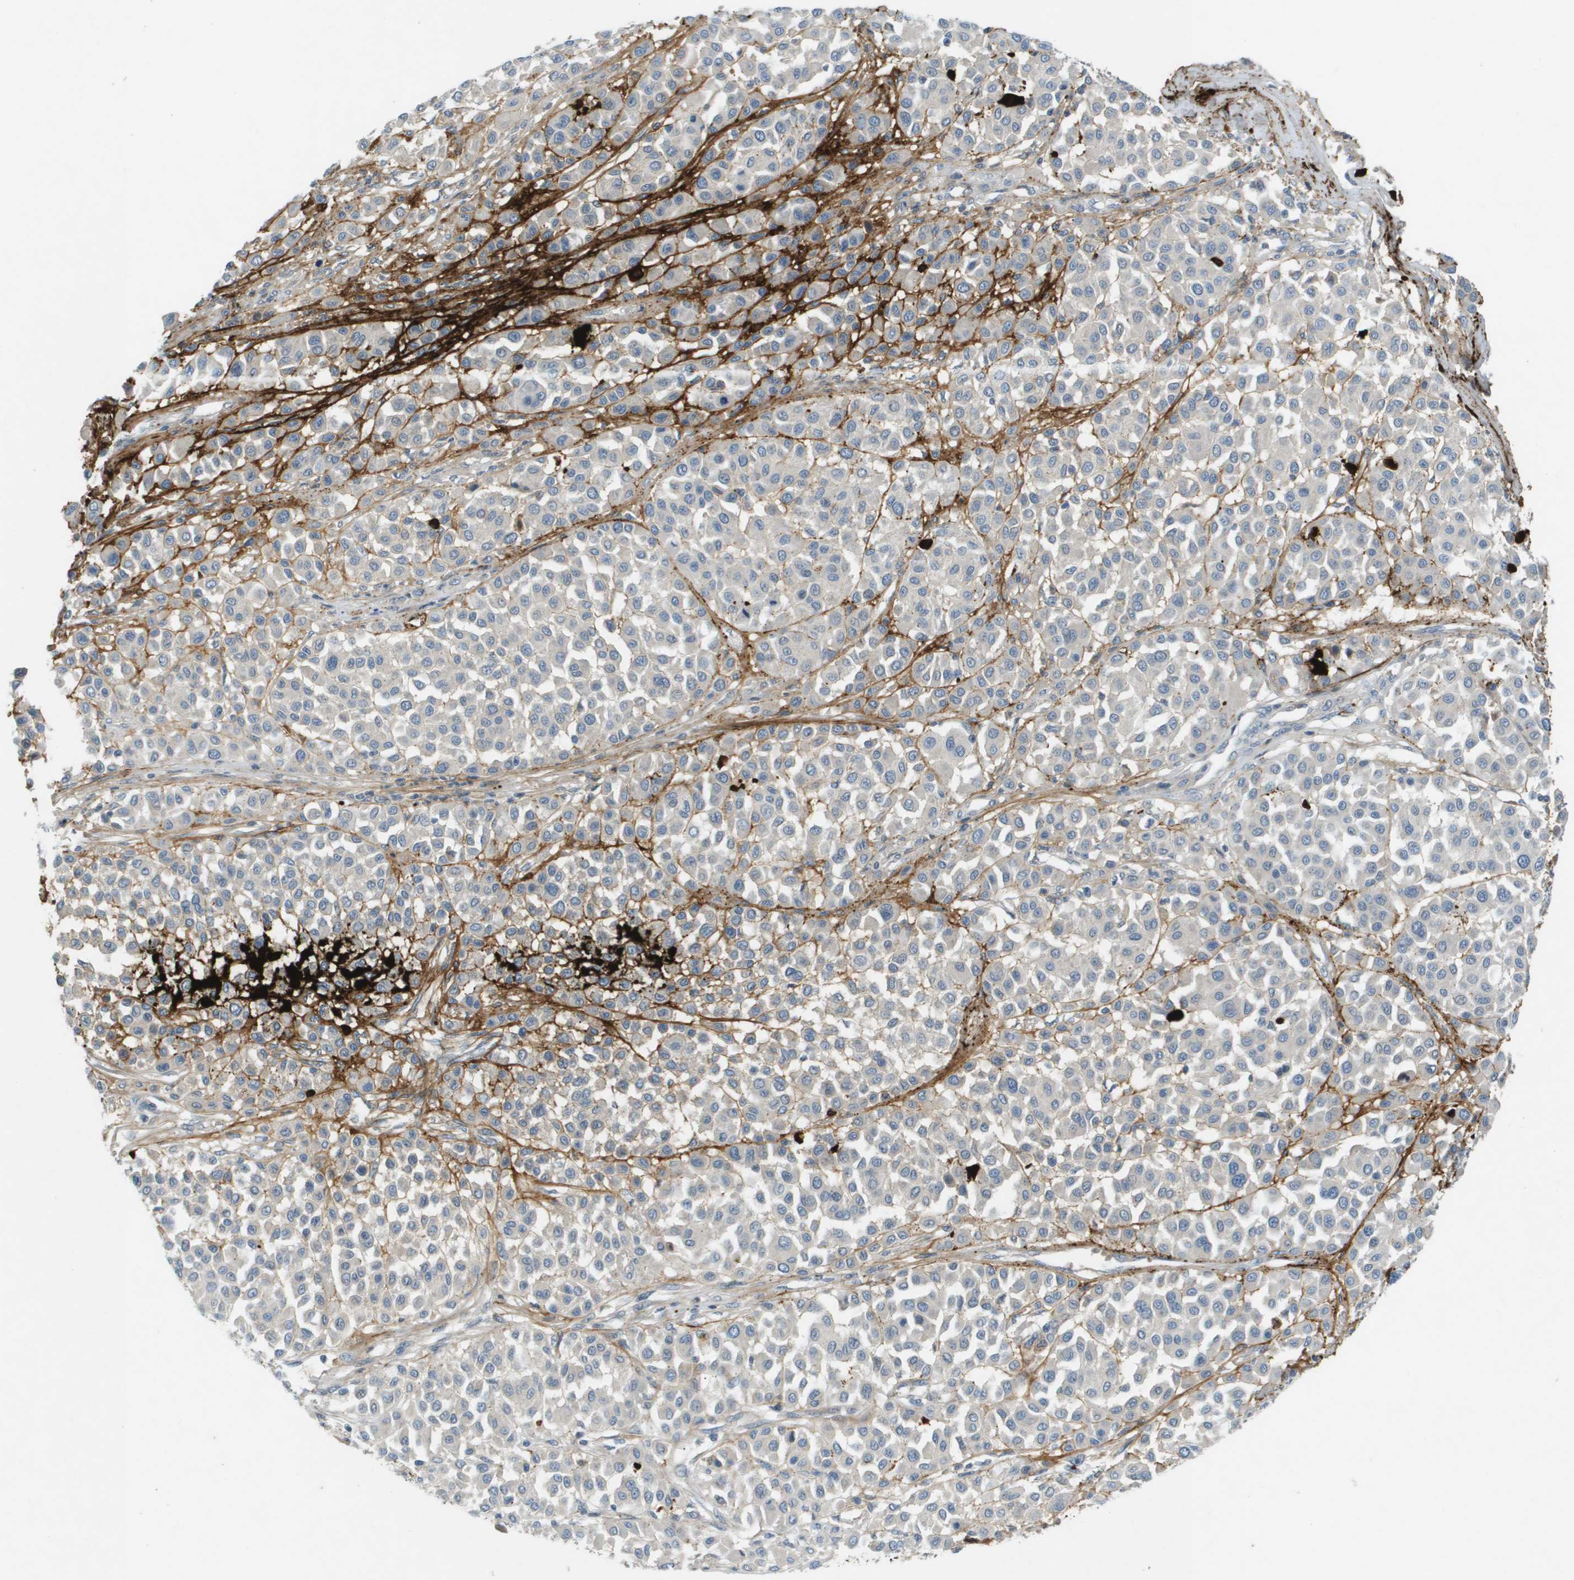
{"staining": {"intensity": "negative", "quantity": "none", "location": "none"}, "tissue": "melanoma", "cell_type": "Tumor cells", "image_type": "cancer", "snomed": [{"axis": "morphology", "description": "Malignant melanoma, Metastatic site"}, {"axis": "topography", "description": "Soft tissue"}], "caption": "A high-resolution photomicrograph shows immunohistochemistry staining of melanoma, which reveals no significant positivity in tumor cells. (DAB (3,3'-diaminobenzidine) immunohistochemistry, high magnification).", "gene": "VTN", "patient": {"sex": "male", "age": 41}}